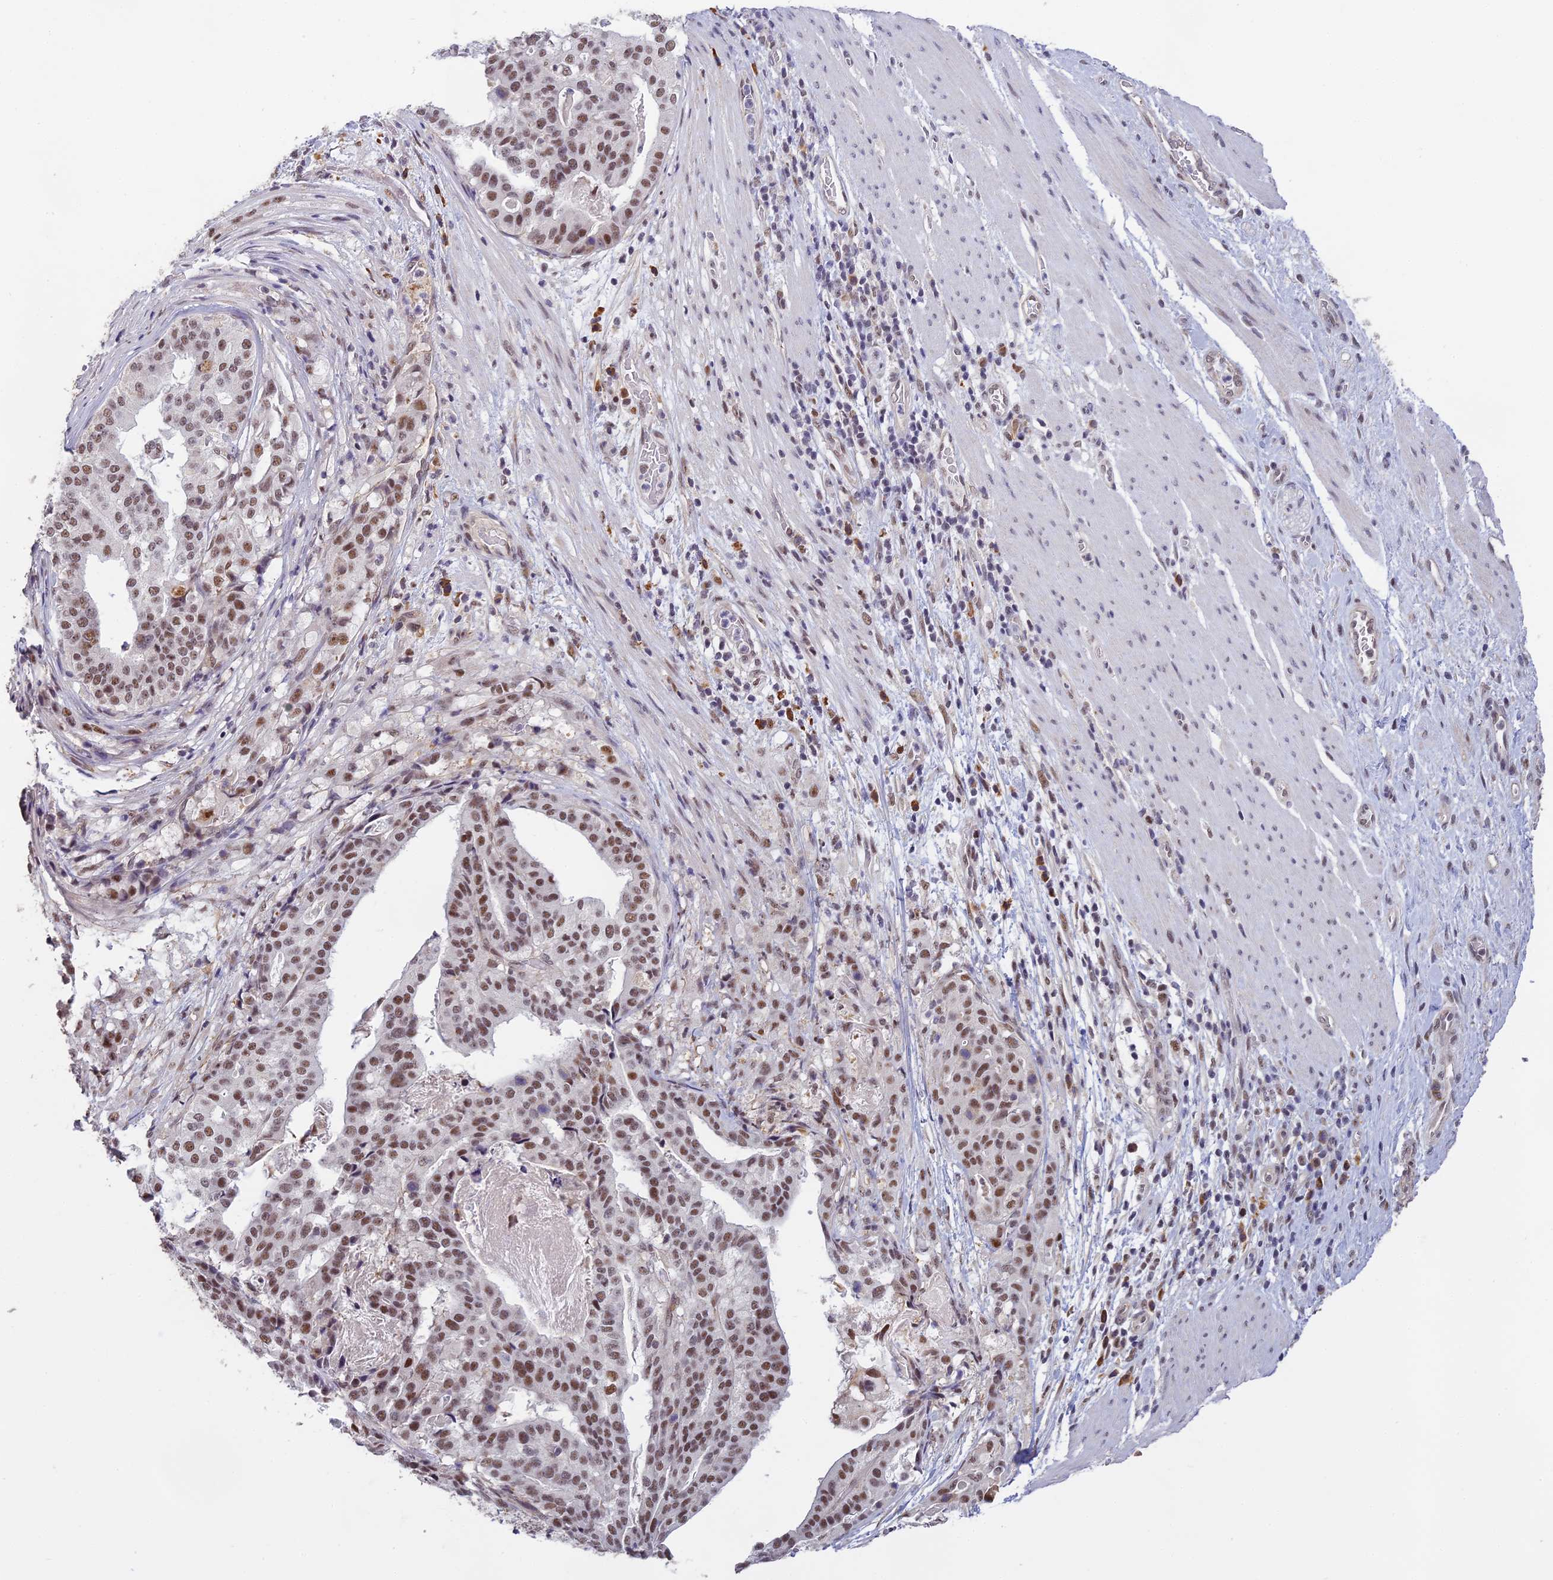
{"staining": {"intensity": "moderate", "quantity": ">75%", "location": "nuclear"}, "tissue": "stomach cancer", "cell_type": "Tumor cells", "image_type": "cancer", "snomed": [{"axis": "morphology", "description": "Adenocarcinoma, NOS"}, {"axis": "topography", "description": "Stomach"}], "caption": "Immunohistochemical staining of human adenocarcinoma (stomach) reveals medium levels of moderate nuclear protein expression in approximately >75% of tumor cells. The staining is performed using DAB (3,3'-diaminobenzidine) brown chromogen to label protein expression. The nuclei are counter-stained blue using hematoxylin.", "gene": "MORF4L1", "patient": {"sex": "male", "age": 48}}